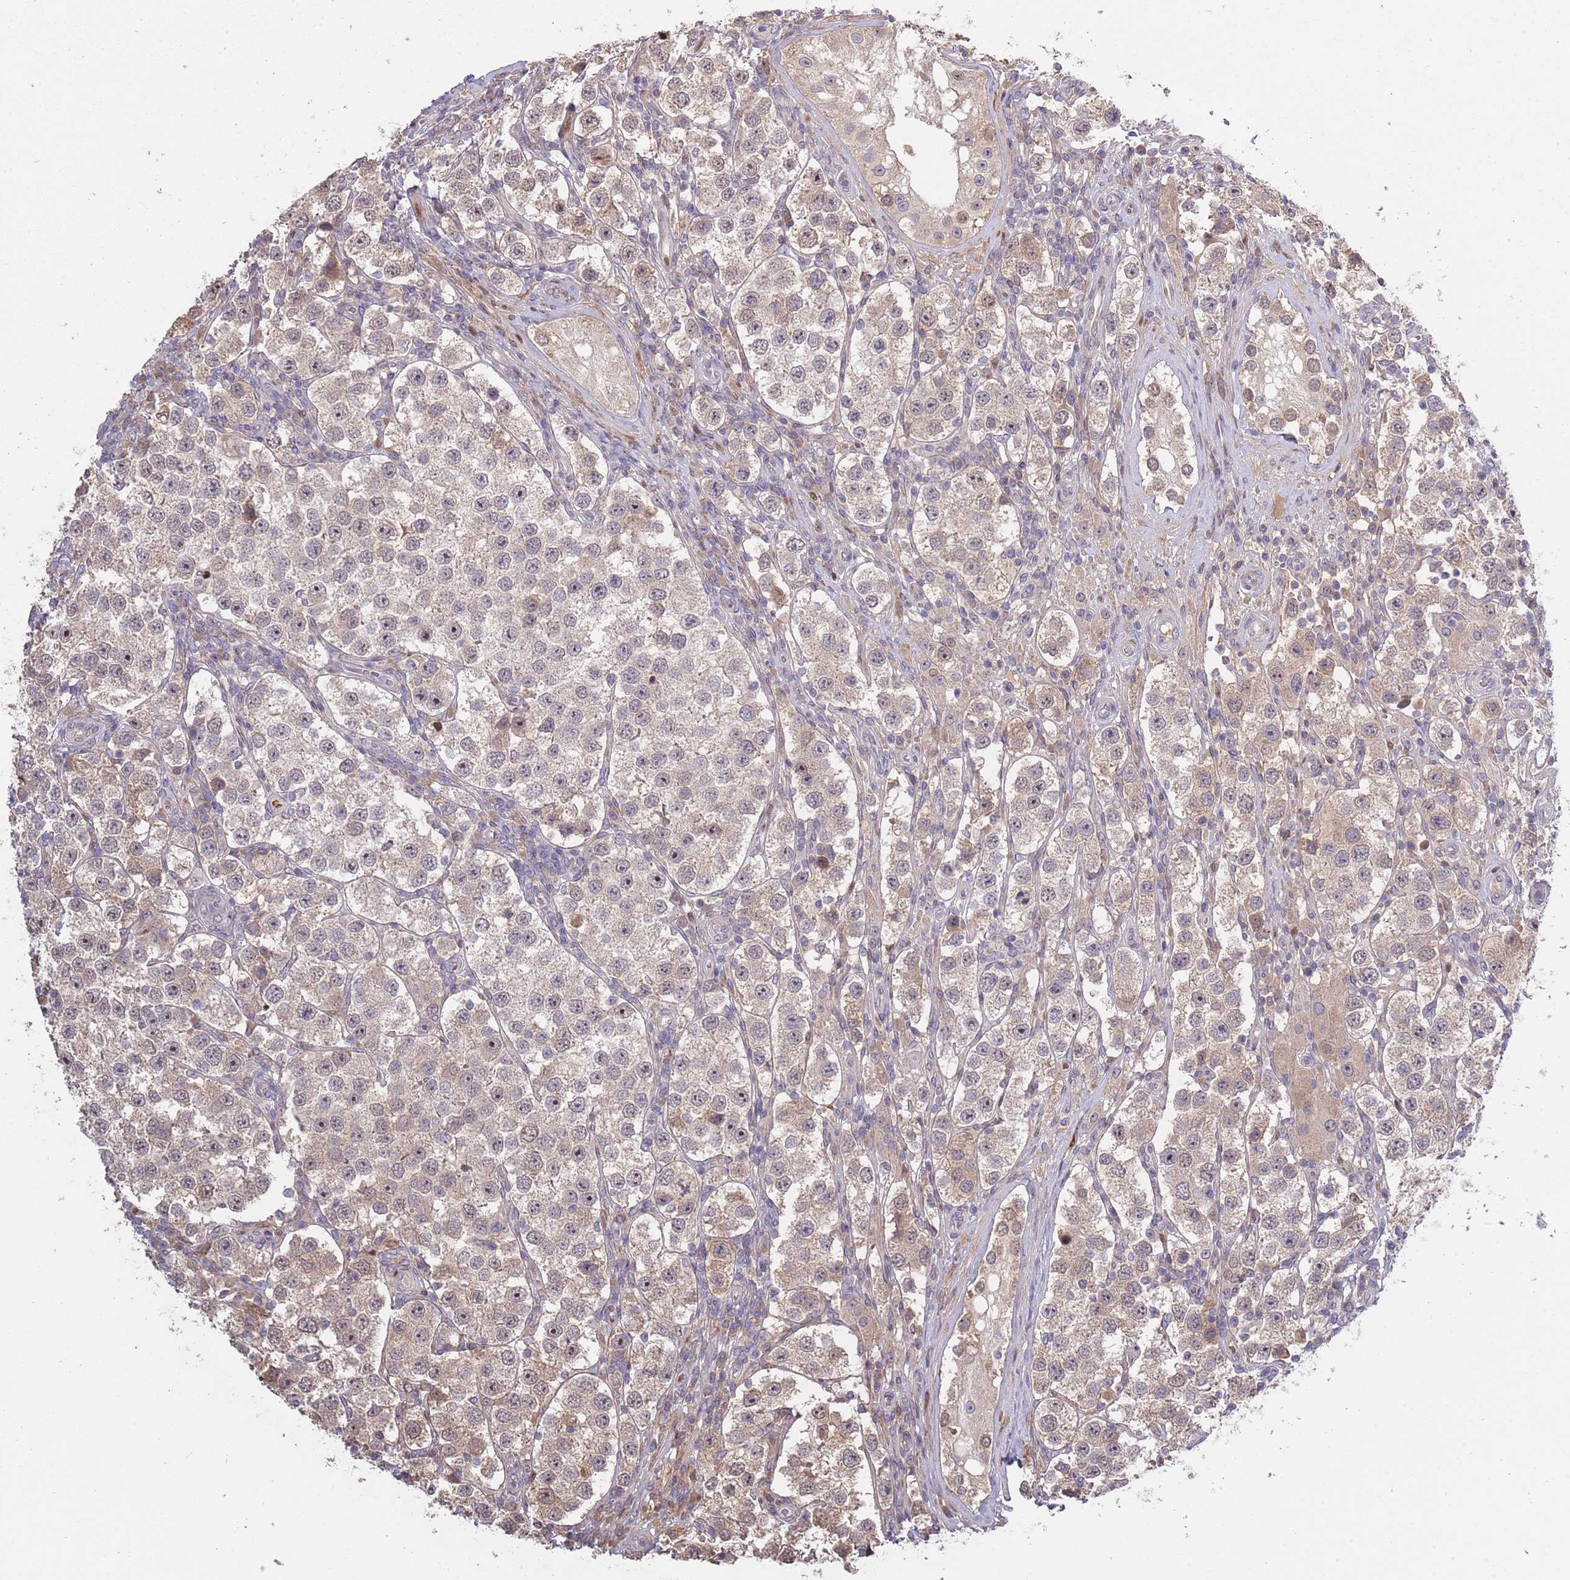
{"staining": {"intensity": "moderate", "quantity": "<25%", "location": "nuclear"}, "tissue": "testis cancer", "cell_type": "Tumor cells", "image_type": "cancer", "snomed": [{"axis": "morphology", "description": "Seminoma, NOS"}, {"axis": "topography", "description": "Testis"}], "caption": "Immunohistochemical staining of human testis cancer (seminoma) demonstrates low levels of moderate nuclear protein staining in approximately <25% of tumor cells.", "gene": "SYNDIG1L", "patient": {"sex": "male", "age": 37}}